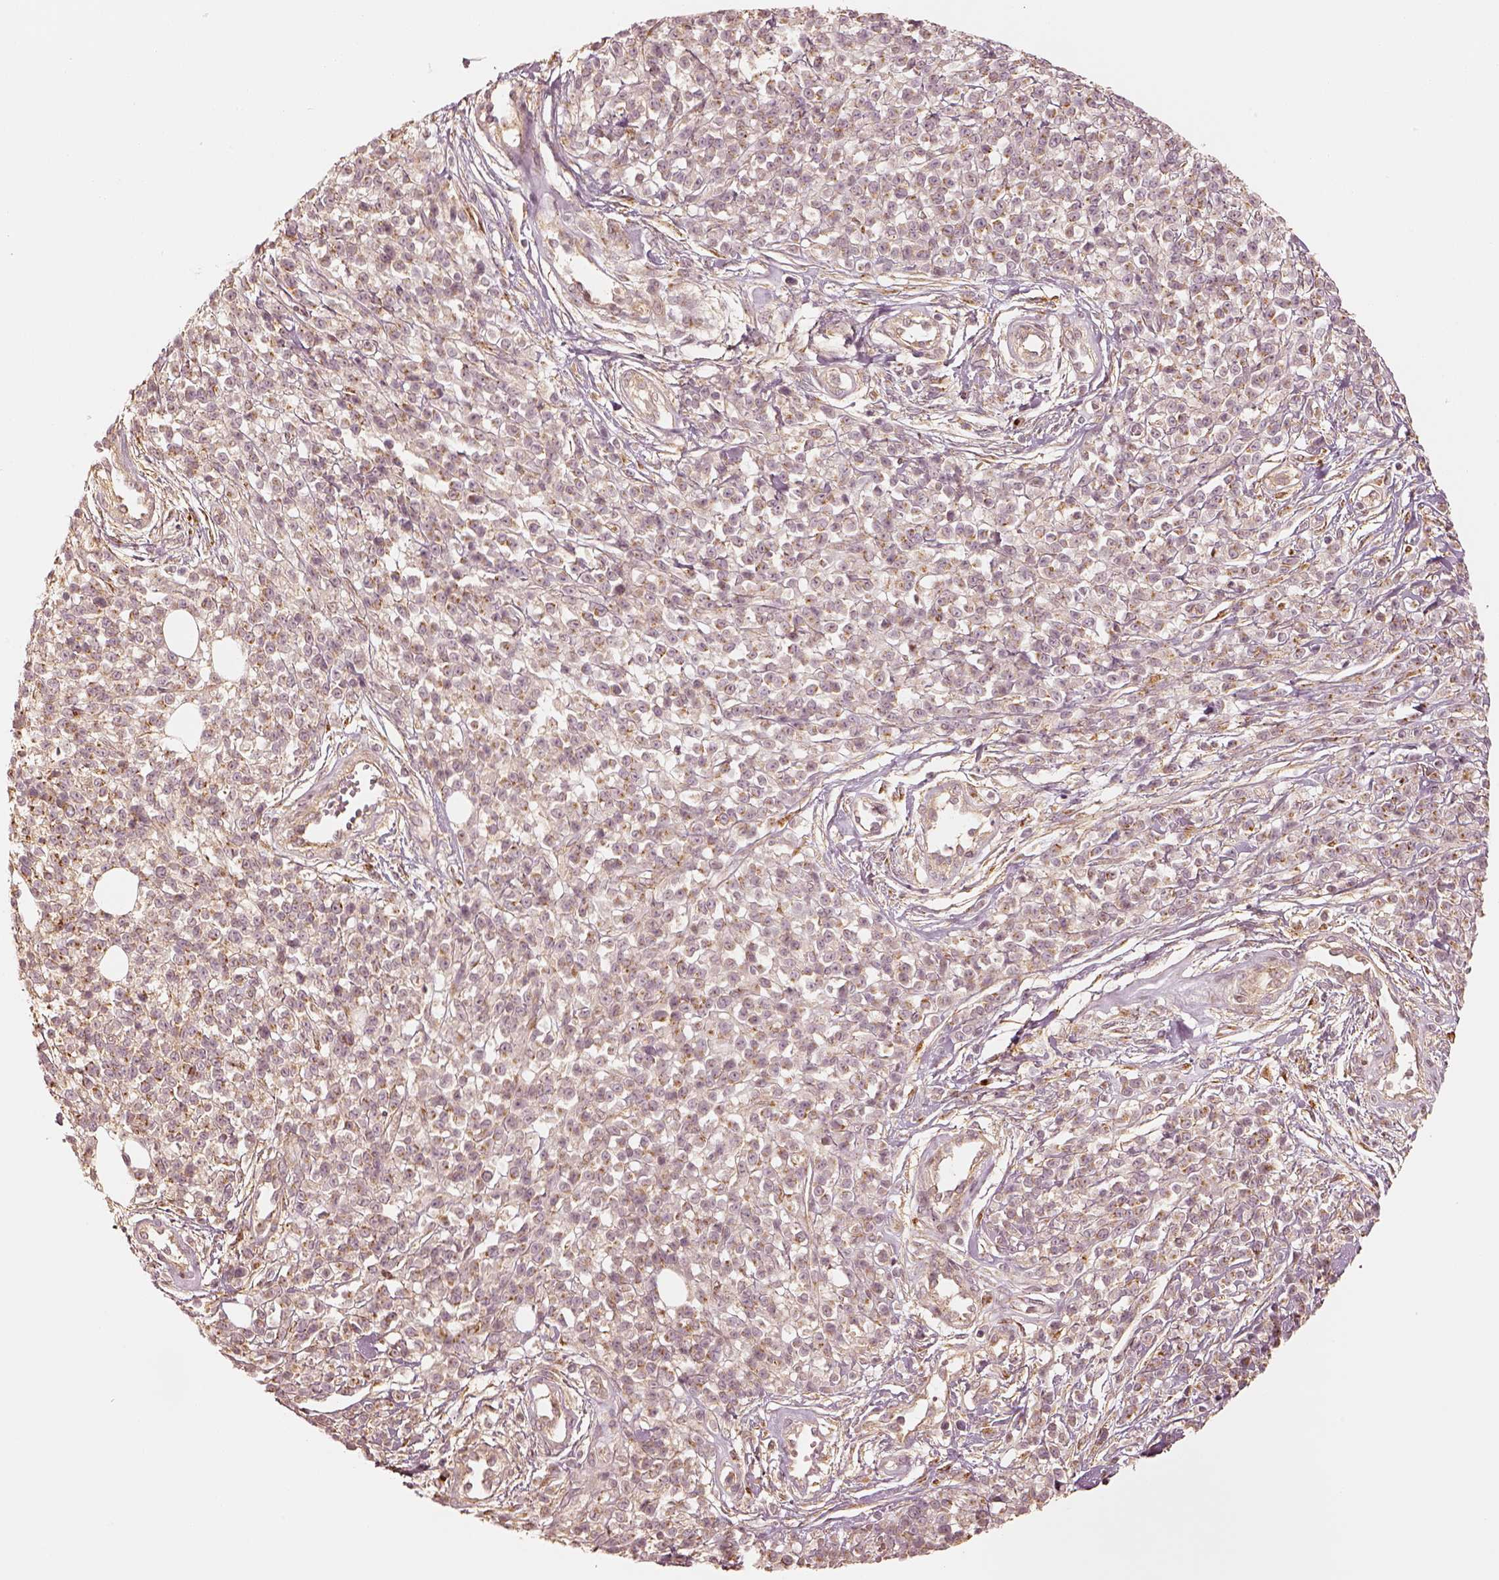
{"staining": {"intensity": "weak", "quantity": "<25%", "location": "cytoplasmic/membranous"}, "tissue": "melanoma", "cell_type": "Tumor cells", "image_type": "cancer", "snomed": [{"axis": "morphology", "description": "Malignant melanoma, NOS"}, {"axis": "topography", "description": "Skin"}, {"axis": "topography", "description": "Skin of trunk"}], "caption": "DAB immunohistochemical staining of melanoma reveals no significant positivity in tumor cells.", "gene": "GORASP2", "patient": {"sex": "male", "age": 74}}